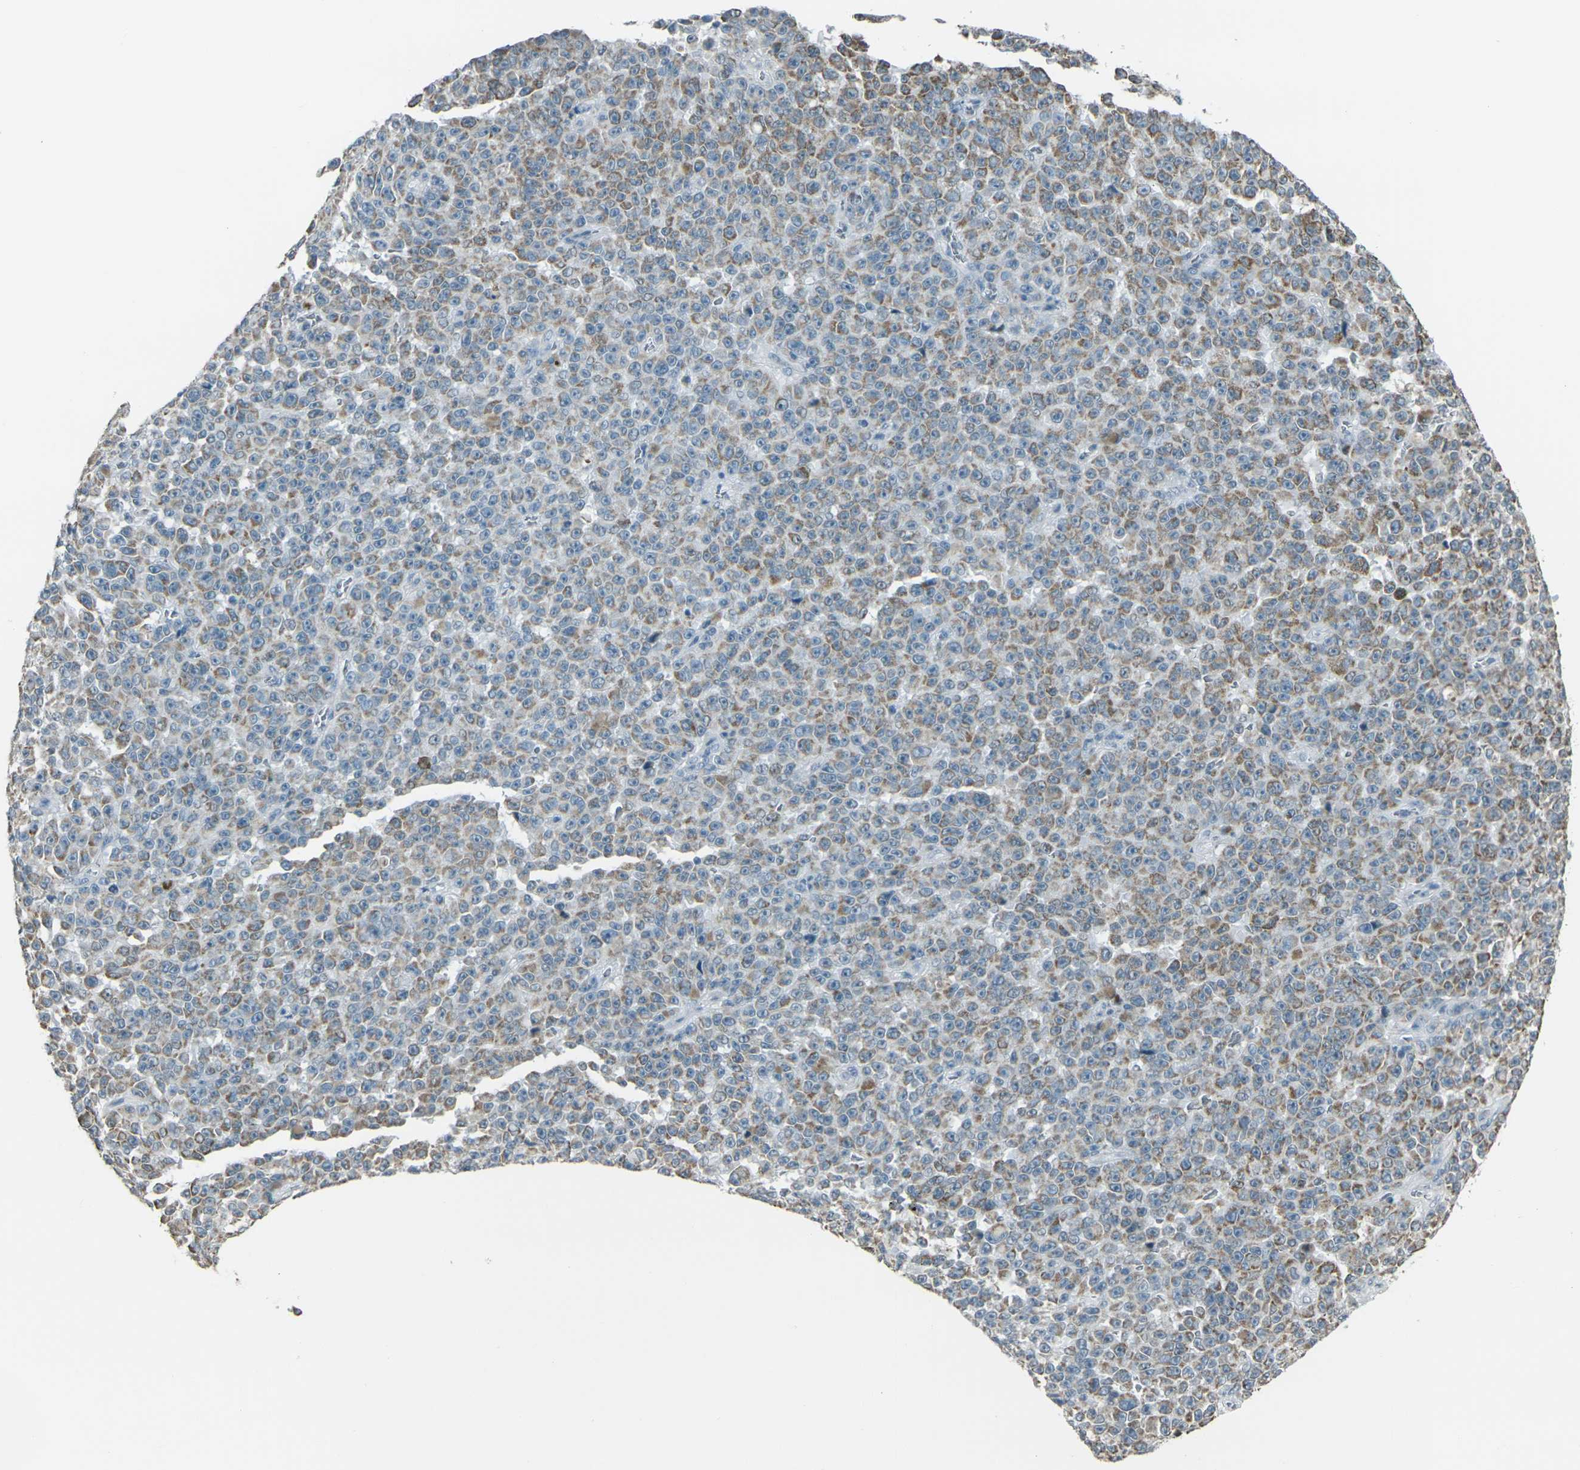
{"staining": {"intensity": "moderate", "quantity": ">75%", "location": "cytoplasmic/membranous"}, "tissue": "melanoma", "cell_type": "Tumor cells", "image_type": "cancer", "snomed": [{"axis": "morphology", "description": "Malignant melanoma, NOS"}, {"axis": "topography", "description": "Skin"}], "caption": "Immunohistochemistry (IHC) photomicrograph of human melanoma stained for a protein (brown), which shows medium levels of moderate cytoplasmic/membranous staining in about >75% of tumor cells.", "gene": "H2BC1", "patient": {"sex": "female", "age": 82}}